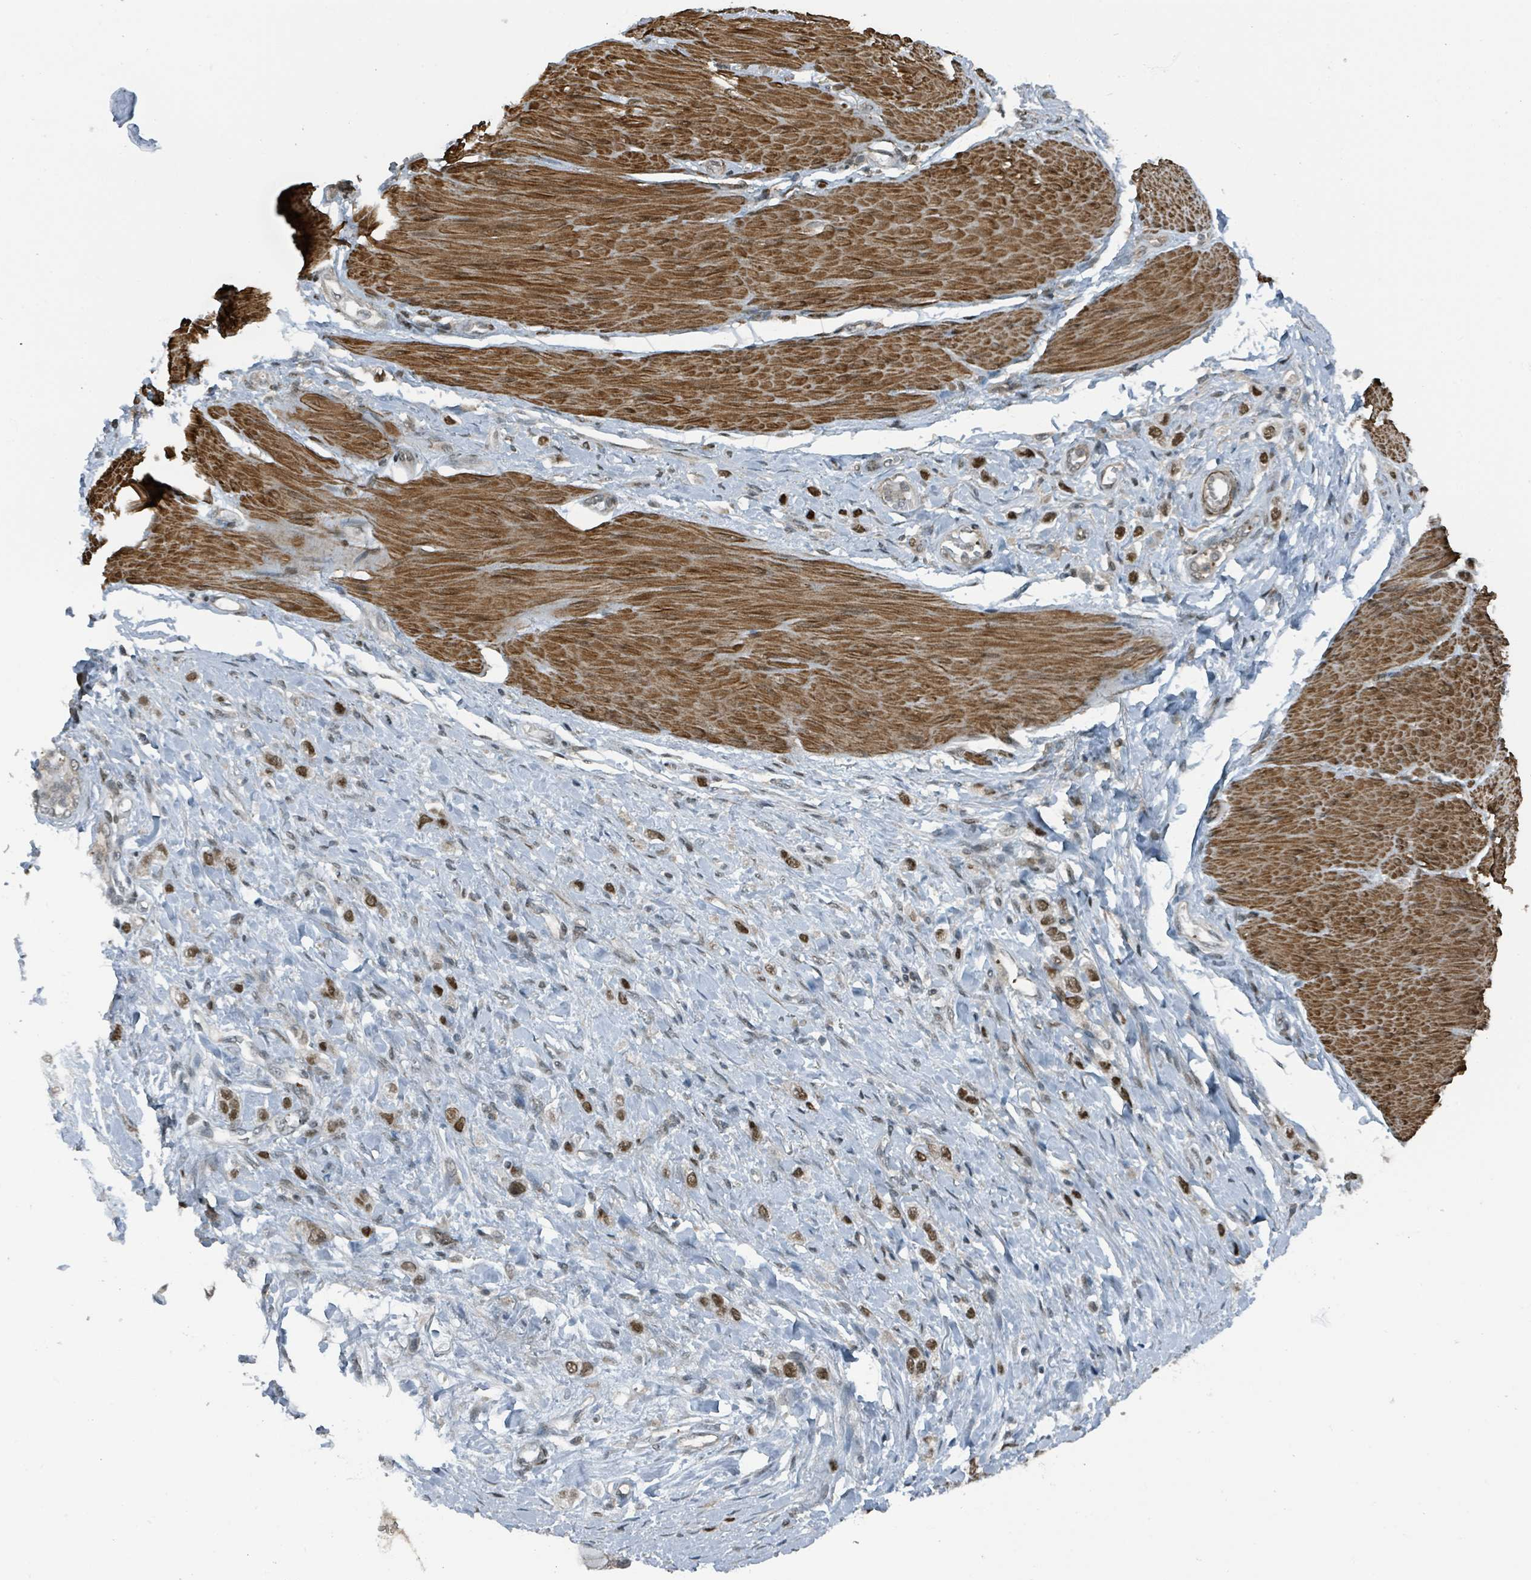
{"staining": {"intensity": "strong", "quantity": ">75%", "location": "nuclear"}, "tissue": "stomach cancer", "cell_type": "Tumor cells", "image_type": "cancer", "snomed": [{"axis": "morphology", "description": "Adenocarcinoma, NOS"}, {"axis": "topography", "description": "Stomach"}], "caption": "Immunohistochemistry (IHC) photomicrograph of human stomach cancer (adenocarcinoma) stained for a protein (brown), which shows high levels of strong nuclear expression in approximately >75% of tumor cells.", "gene": "PHIP", "patient": {"sex": "female", "age": 65}}